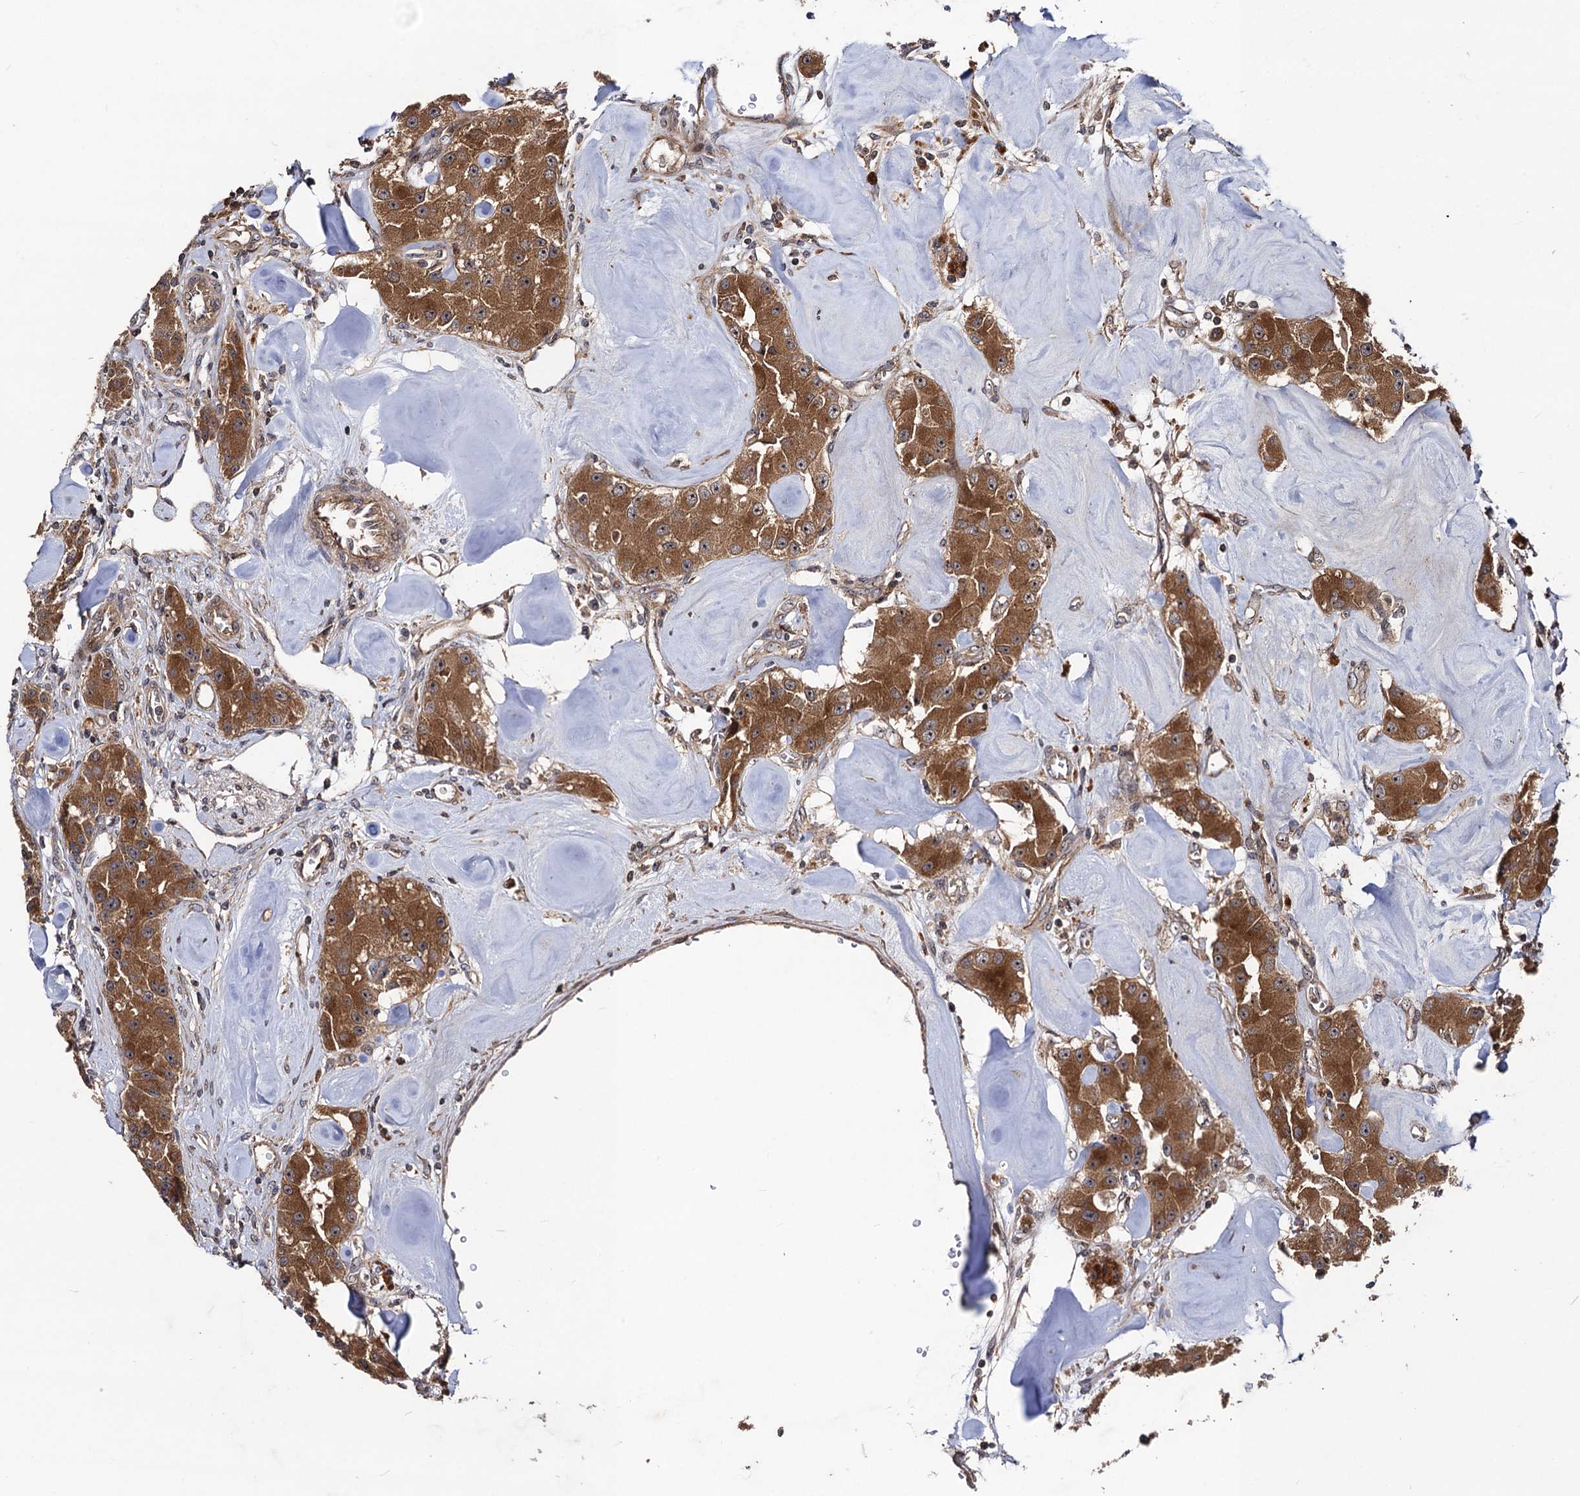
{"staining": {"intensity": "strong", "quantity": ">75%", "location": "cytoplasmic/membranous"}, "tissue": "carcinoid", "cell_type": "Tumor cells", "image_type": "cancer", "snomed": [{"axis": "morphology", "description": "Carcinoid, malignant, NOS"}, {"axis": "topography", "description": "Pancreas"}], "caption": "Immunohistochemistry (DAB (3,3'-diaminobenzidine)) staining of human carcinoid reveals strong cytoplasmic/membranous protein staining in about >75% of tumor cells.", "gene": "KXD1", "patient": {"sex": "male", "age": 41}}